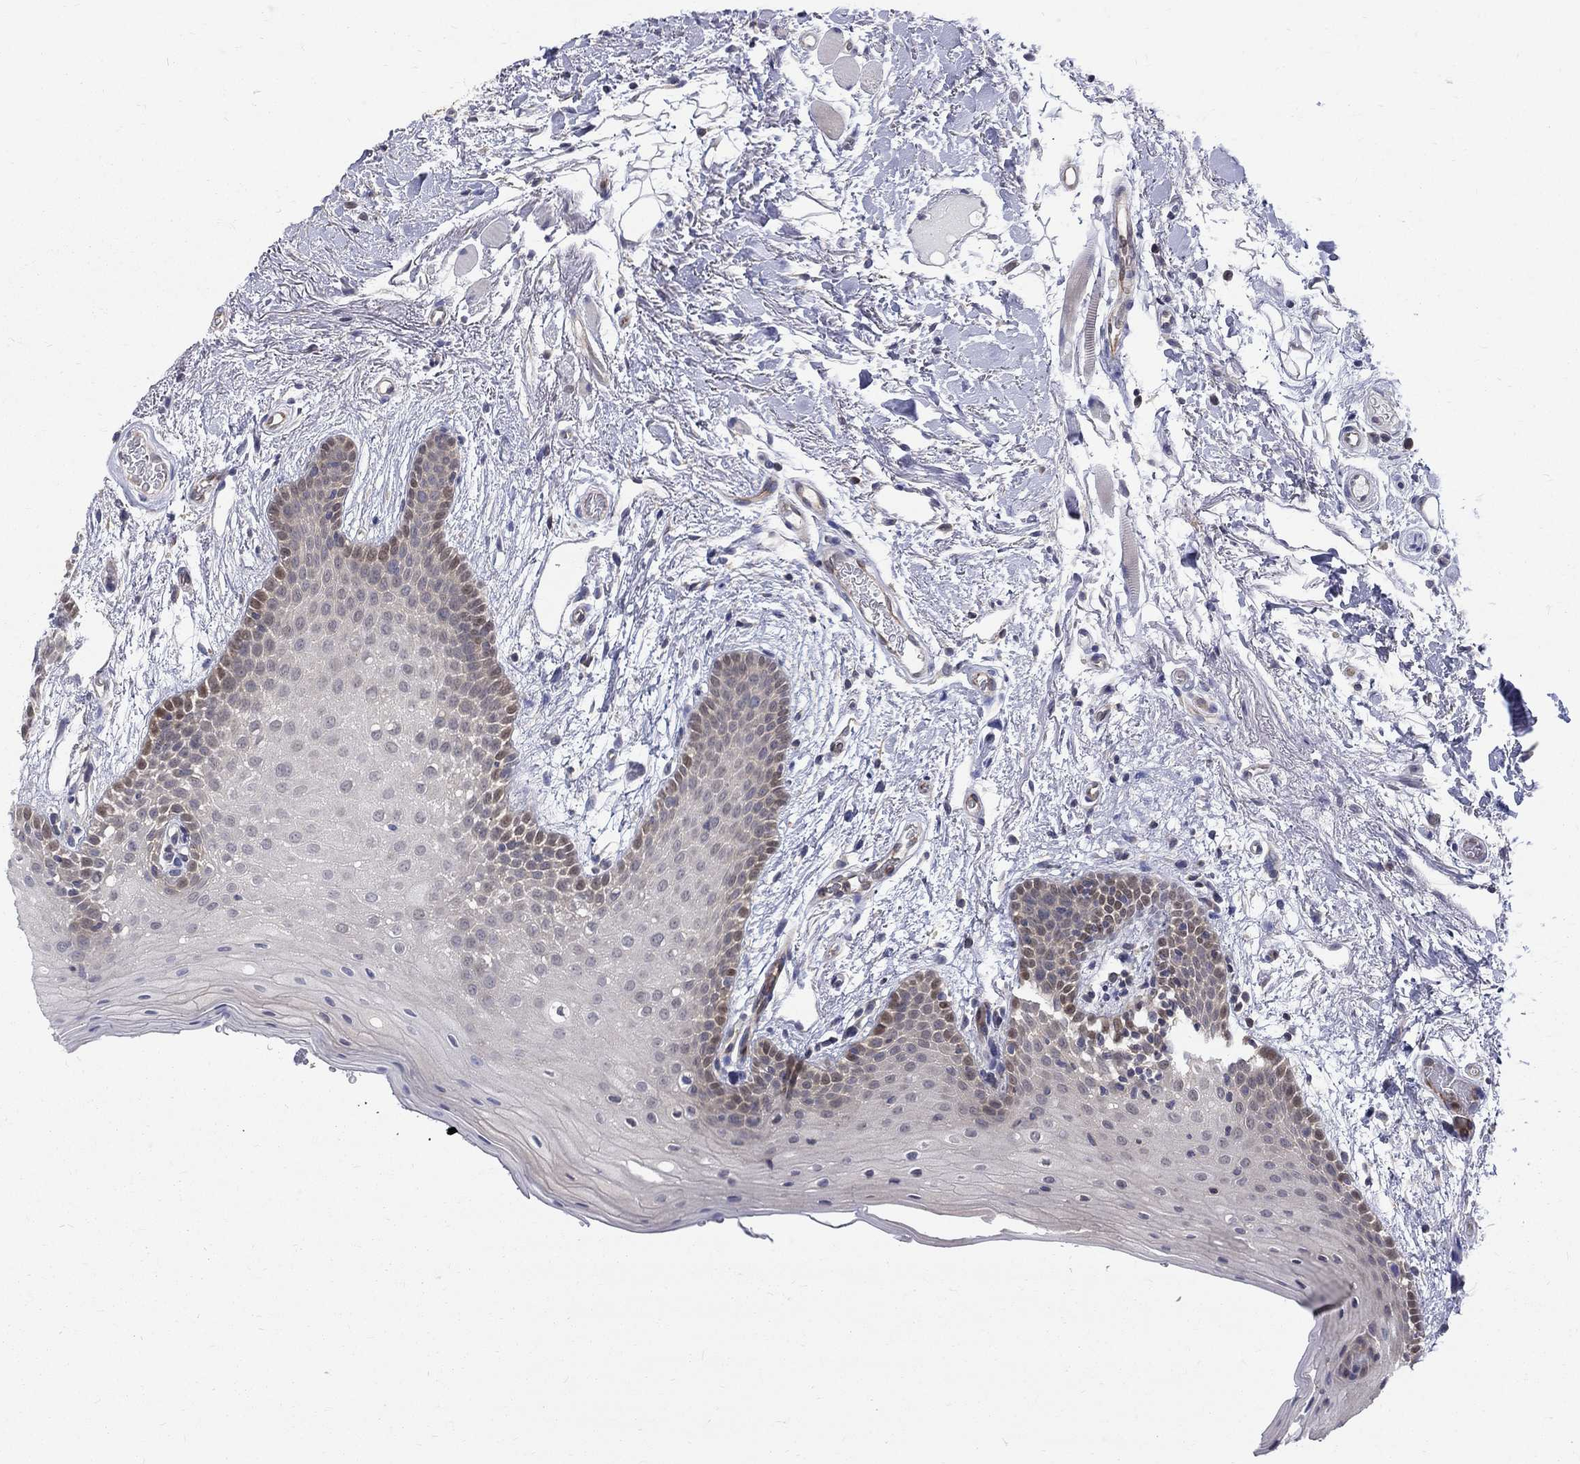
{"staining": {"intensity": "weak", "quantity": "<25%", "location": "cytoplasmic/membranous"}, "tissue": "oral mucosa", "cell_type": "Squamous epithelial cells", "image_type": "normal", "snomed": [{"axis": "morphology", "description": "Normal tissue, NOS"}, {"axis": "topography", "description": "Oral tissue"}, {"axis": "topography", "description": "Tounge, NOS"}], "caption": "IHC of benign human oral mucosa reveals no staining in squamous epithelial cells. (DAB (3,3'-diaminobenzidine) immunohistochemistry (IHC), high magnification).", "gene": "HKDC1", "patient": {"sex": "female", "age": 86}}